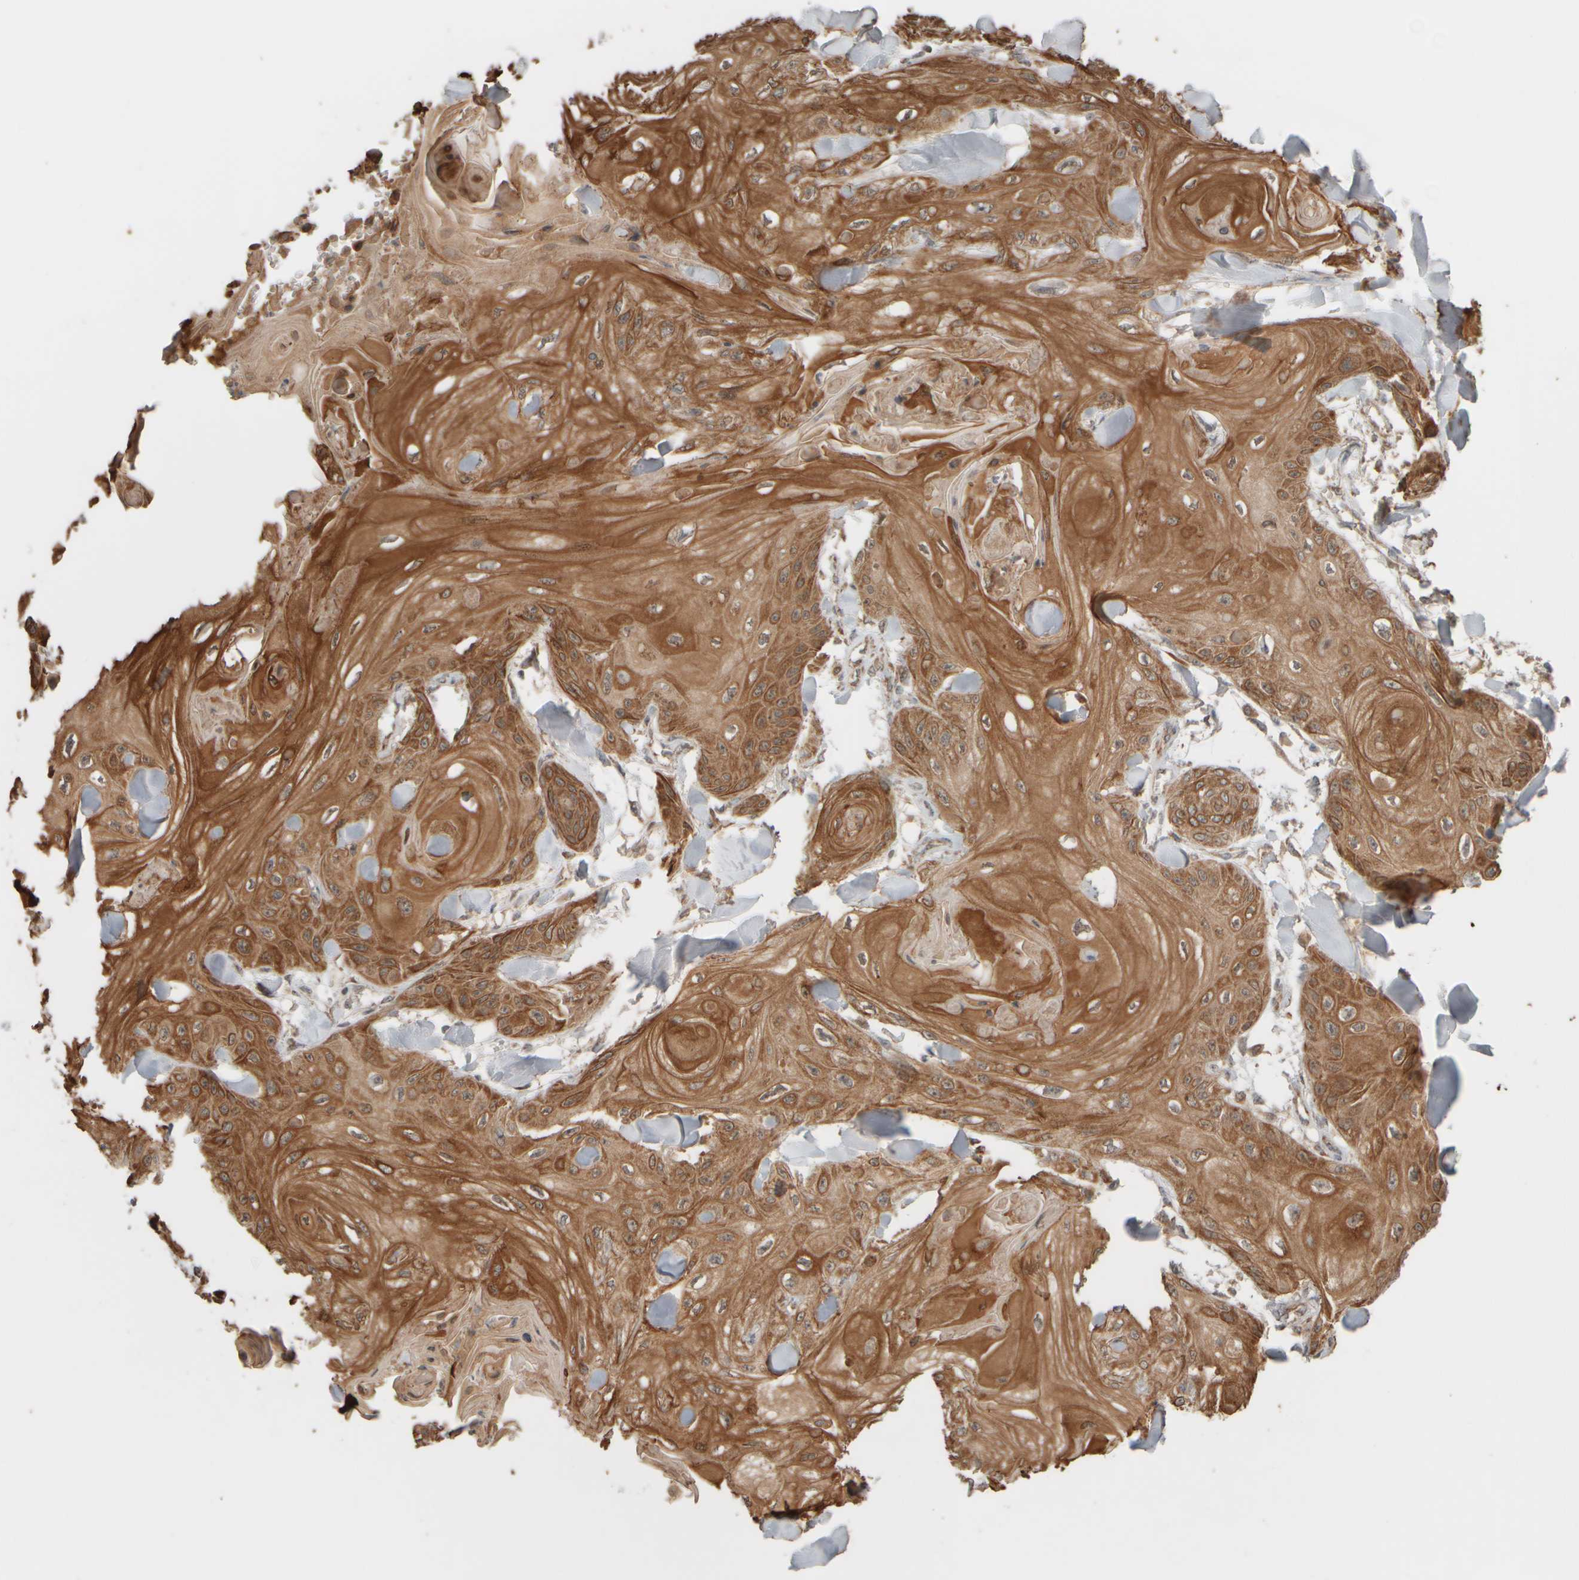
{"staining": {"intensity": "strong", "quantity": ">75%", "location": "cytoplasmic/membranous"}, "tissue": "skin cancer", "cell_type": "Tumor cells", "image_type": "cancer", "snomed": [{"axis": "morphology", "description": "Squamous cell carcinoma, NOS"}, {"axis": "topography", "description": "Skin"}], "caption": "This is a histology image of immunohistochemistry (IHC) staining of squamous cell carcinoma (skin), which shows strong staining in the cytoplasmic/membranous of tumor cells.", "gene": "EIF2B3", "patient": {"sex": "male", "age": 74}}